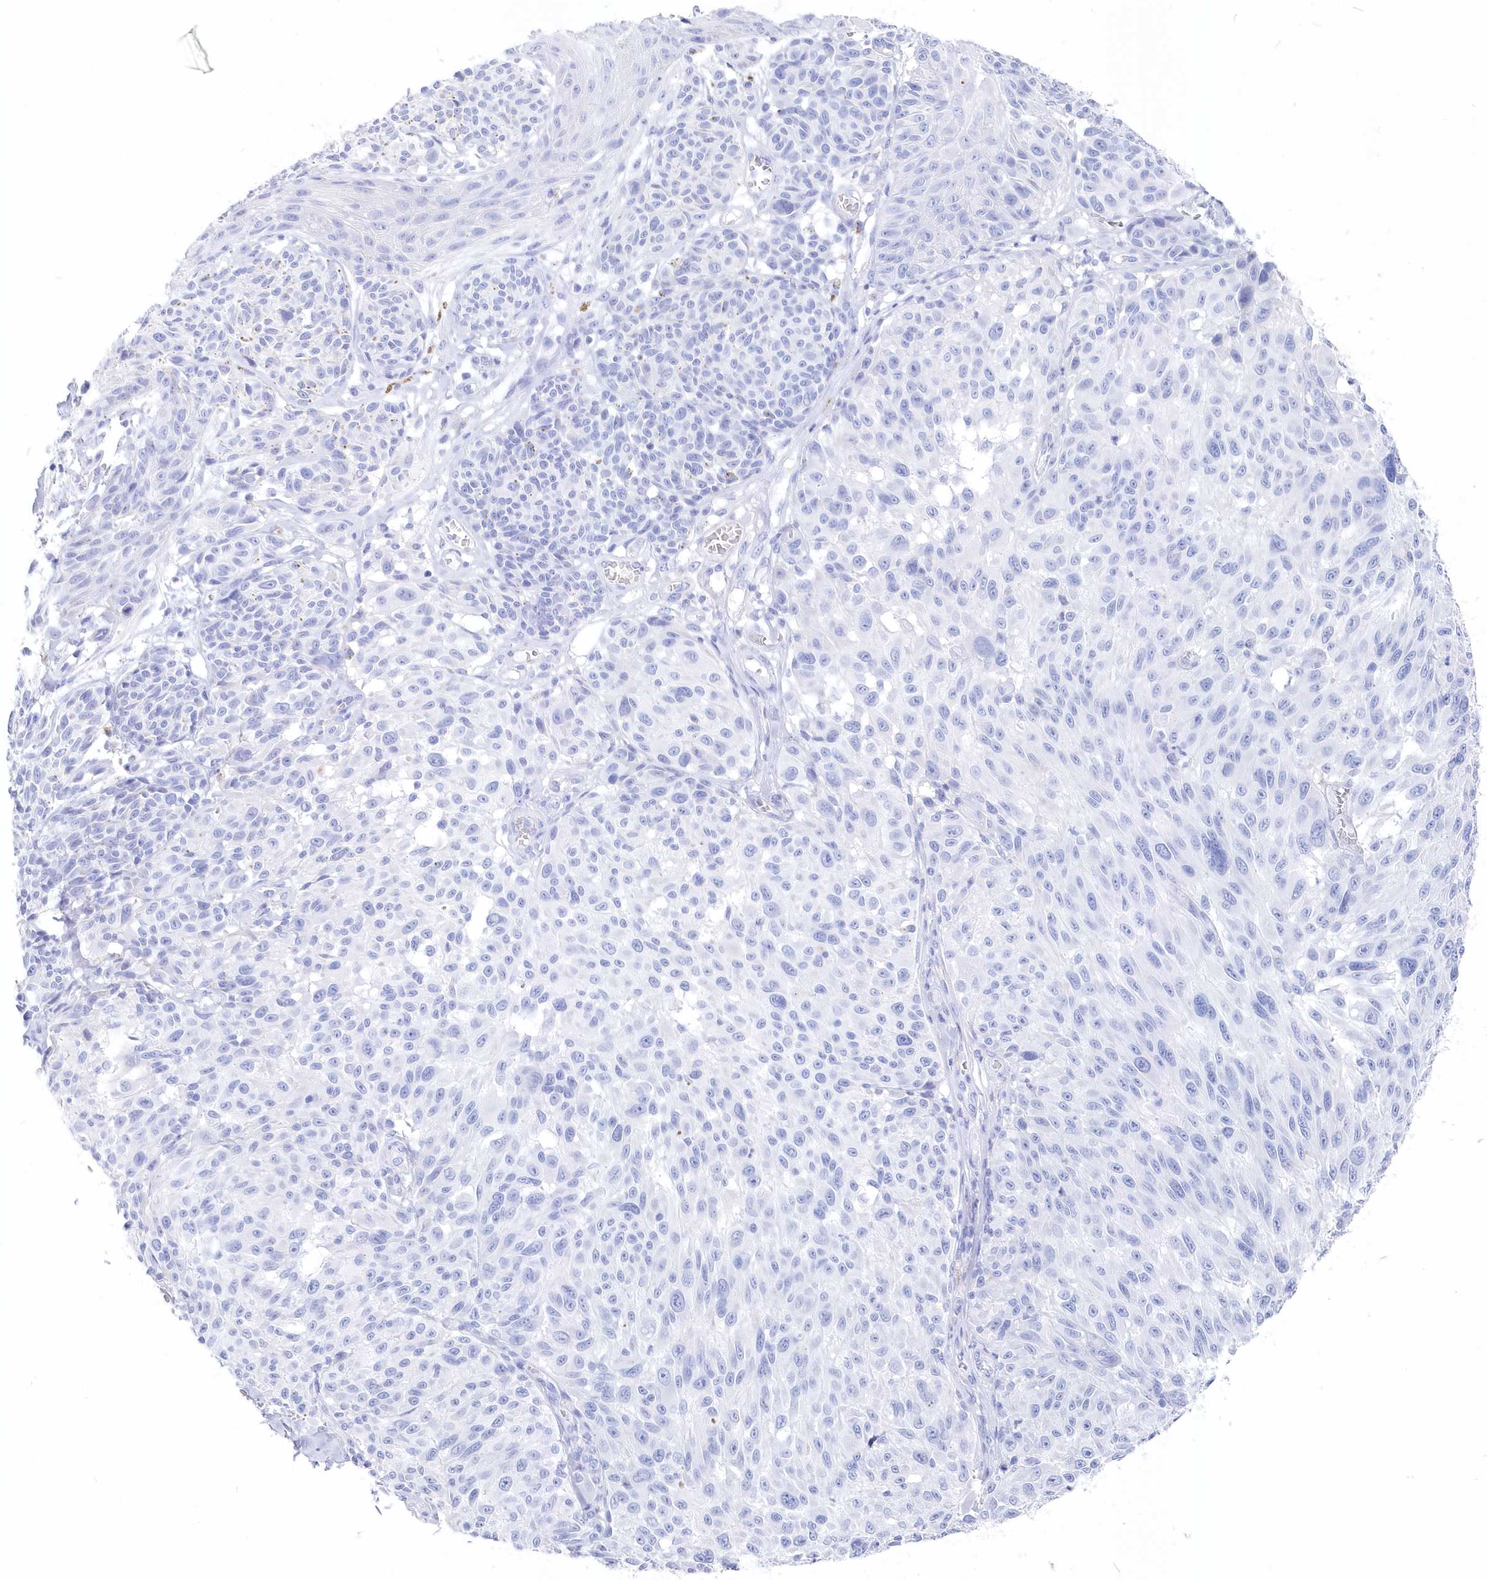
{"staining": {"intensity": "negative", "quantity": "none", "location": "none"}, "tissue": "melanoma", "cell_type": "Tumor cells", "image_type": "cancer", "snomed": [{"axis": "morphology", "description": "Malignant melanoma, NOS"}, {"axis": "topography", "description": "Skin"}], "caption": "Tumor cells are negative for brown protein staining in melanoma.", "gene": "CSNK1G2", "patient": {"sex": "male", "age": 83}}